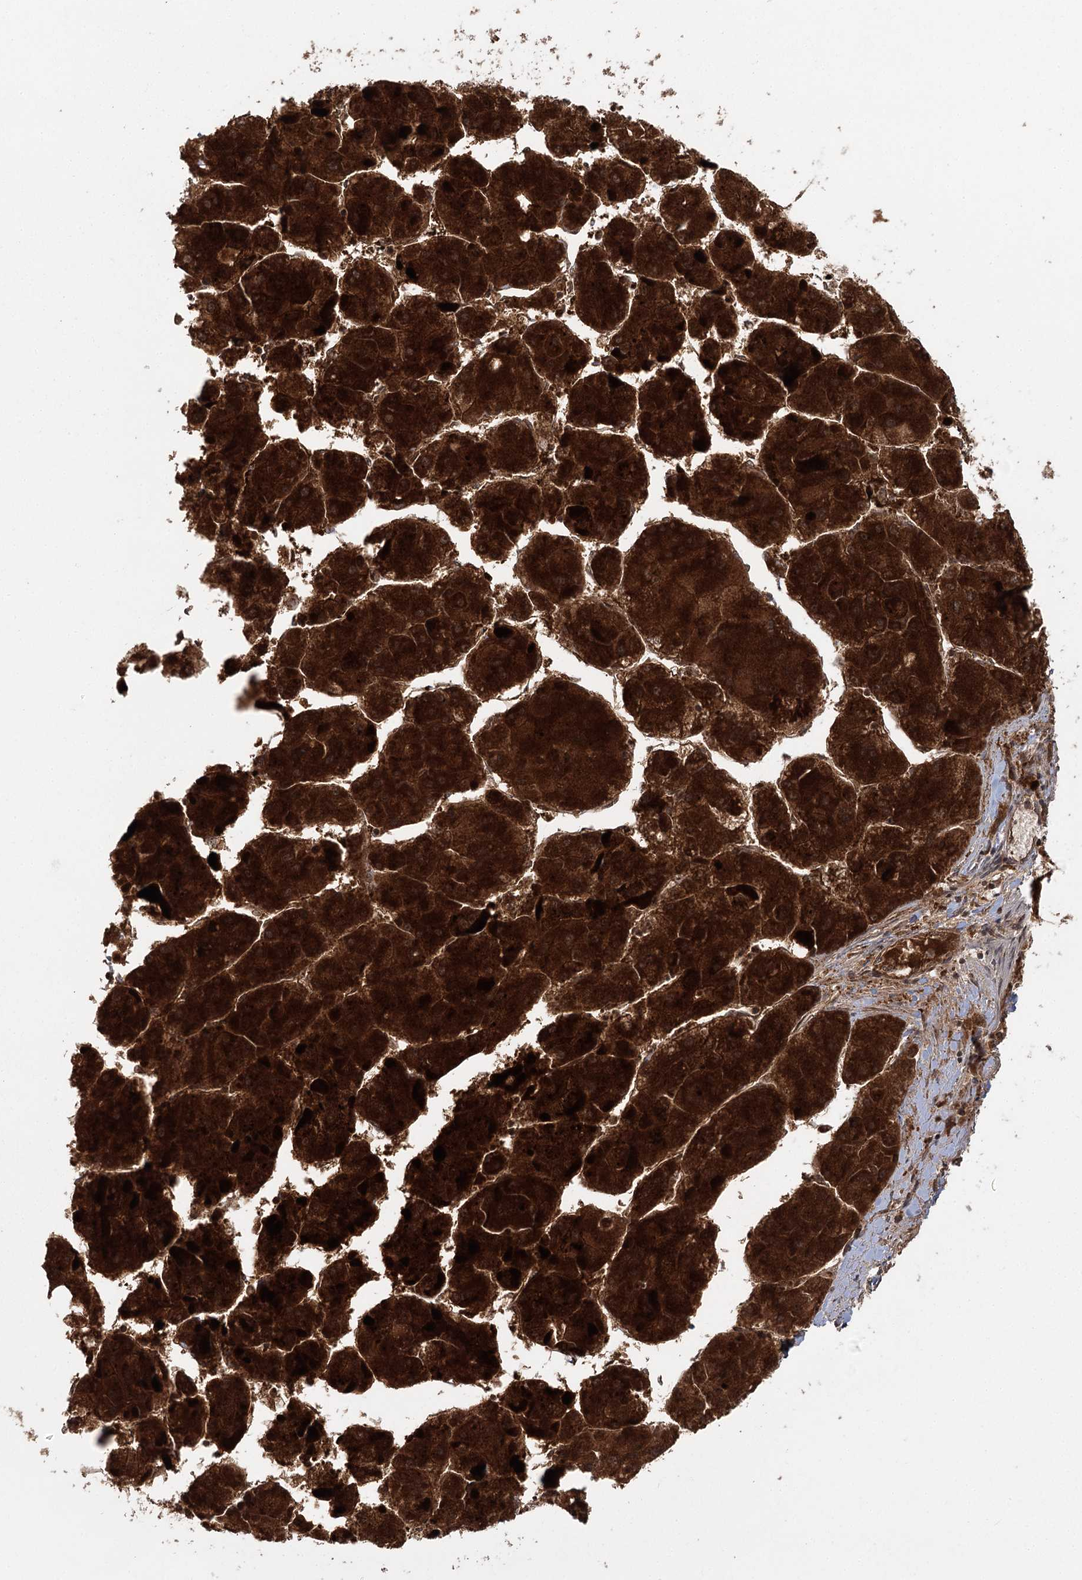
{"staining": {"intensity": "strong", "quantity": ">75%", "location": "cytoplasmic/membranous"}, "tissue": "liver cancer", "cell_type": "Tumor cells", "image_type": "cancer", "snomed": [{"axis": "morphology", "description": "Carcinoma, Hepatocellular, NOS"}, {"axis": "topography", "description": "Liver"}], "caption": "Immunohistochemical staining of human liver cancer reveals strong cytoplasmic/membranous protein positivity in approximately >75% of tumor cells.", "gene": "MICU1", "patient": {"sex": "female", "age": 73}}